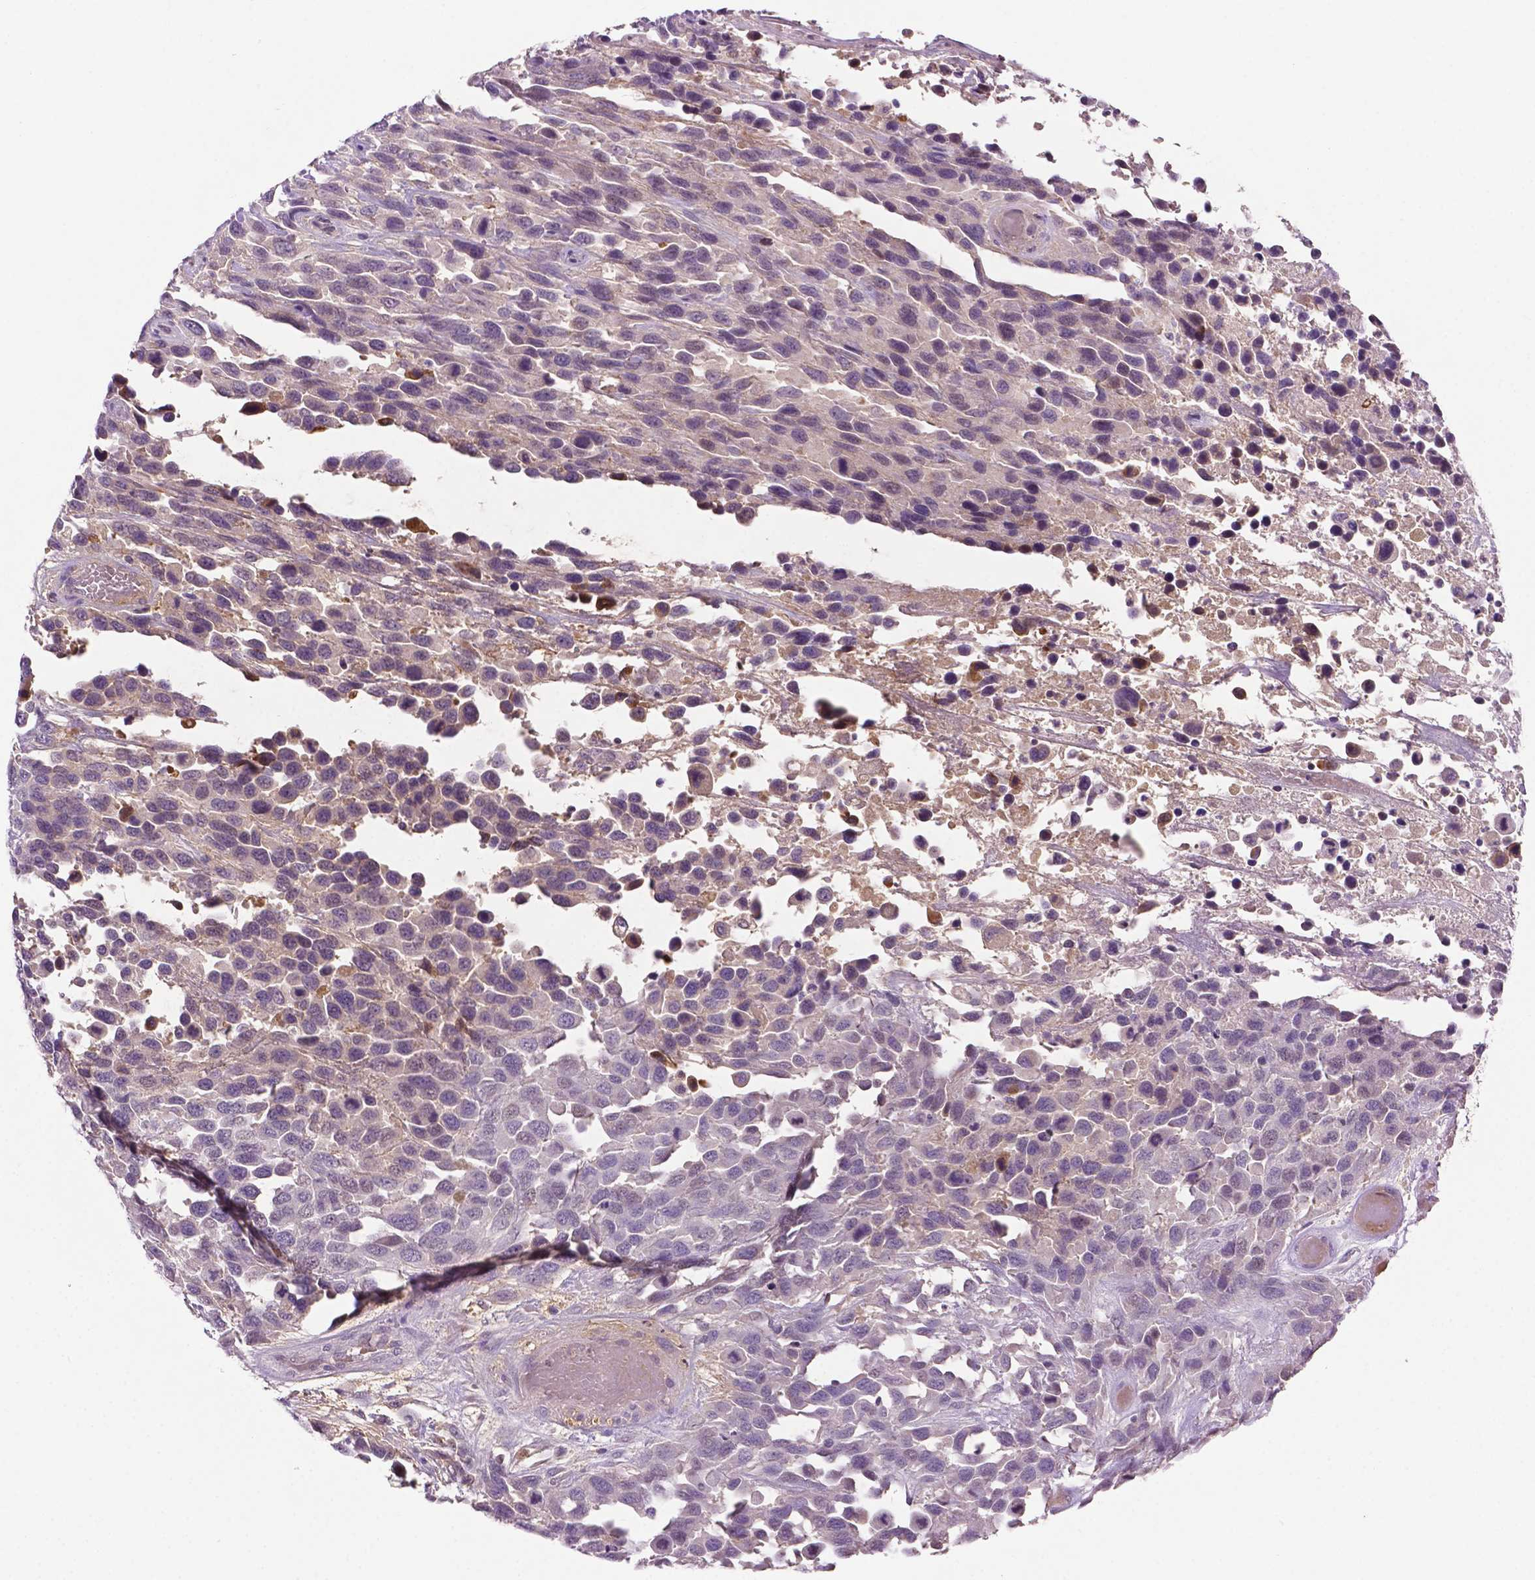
{"staining": {"intensity": "negative", "quantity": "none", "location": "none"}, "tissue": "urothelial cancer", "cell_type": "Tumor cells", "image_type": "cancer", "snomed": [{"axis": "morphology", "description": "Urothelial carcinoma, High grade"}, {"axis": "topography", "description": "Urinary bladder"}], "caption": "The photomicrograph demonstrates no significant staining in tumor cells of urothelial cancer.", "gene": "FBLN1", "patient": {"sex": "female", "age": 70}}